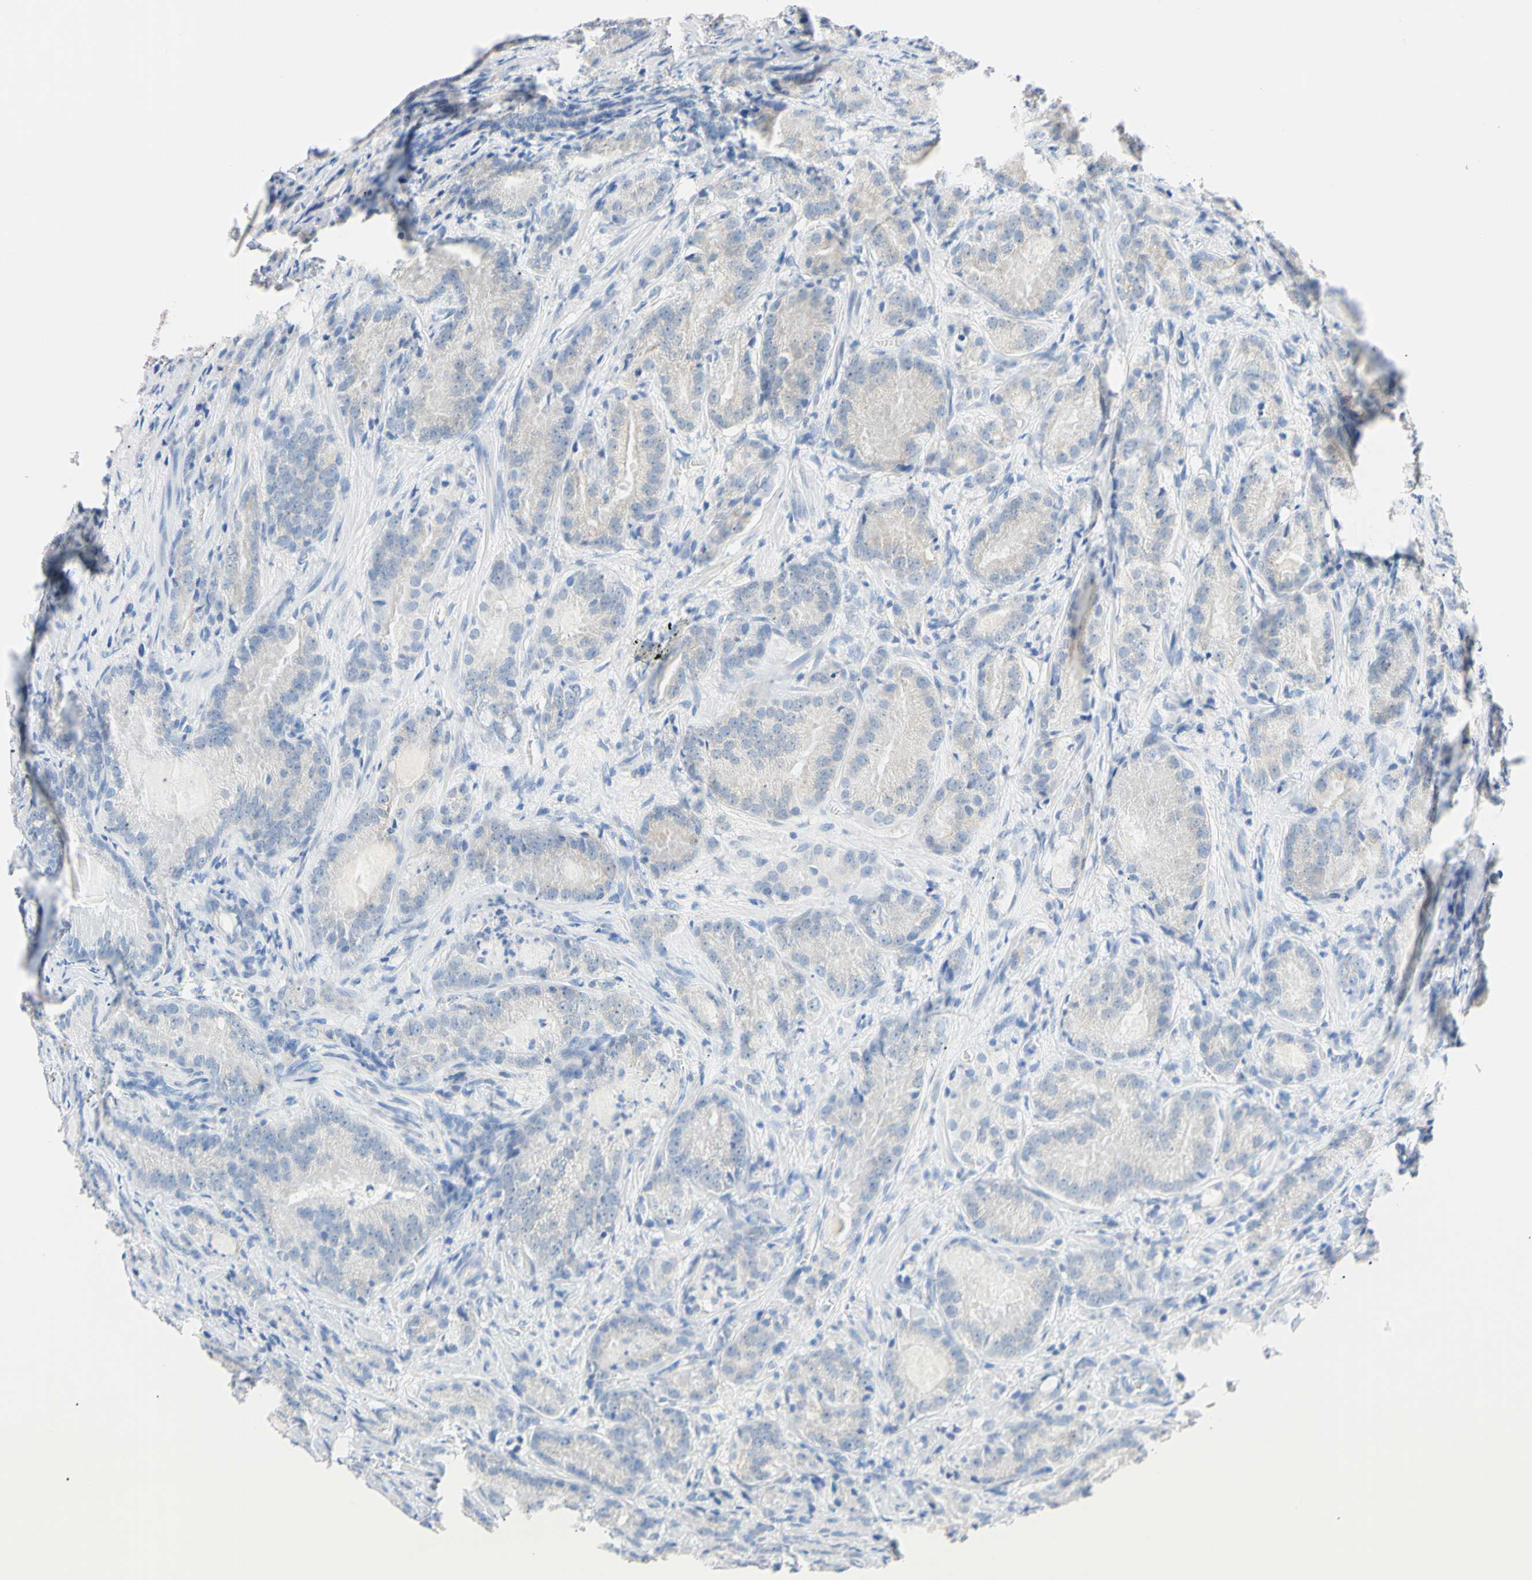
{"staining": {"intensity": "negative", "quantity": "none", "location": "none"}, "tissue": "prostate cancer", "cell_type": "Tumor cells", "image_type": "cancer", "snomed": [{"axis": "morphology", "description": "Adenocarcinoma, High grade"}, {"axis": "topography", "description": "Prostate"}], "caption": "Immunohistochemistry micrograph of neoplastic tissue: human prostate cancer (high-grade adenocarcinoma) stained with DAB shows no significant protein expression in tumor cells.", "gene": "PNKD", "patient": {"sex": "male", "age": 64}}